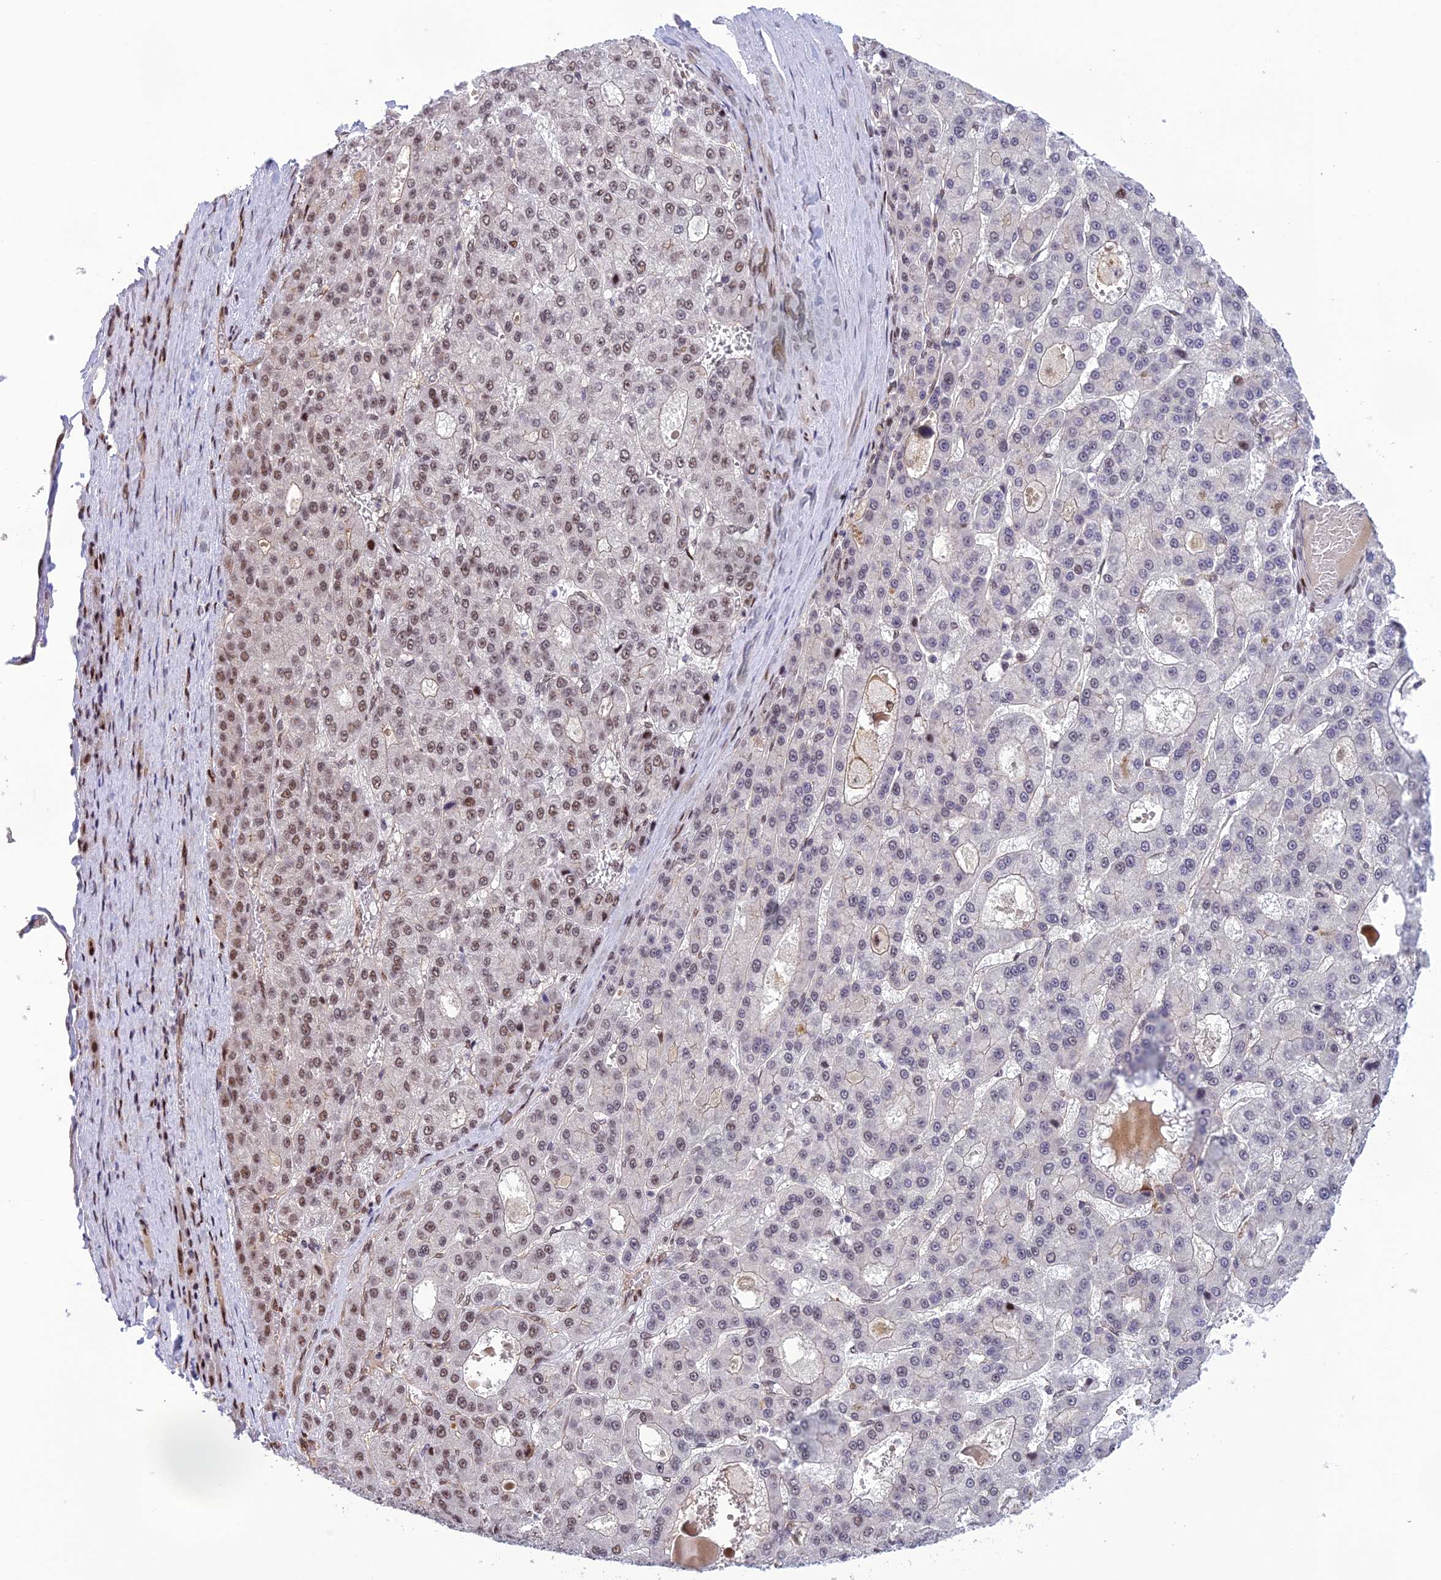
{"staining": {"intensity": "moderate", "quantity": "<25%", "location": "nuclear"}, "tissue": "liver cancer", "cell_type": "Tumor cells", "image_type": "cancer", "snomed": [{"axis": "morphology", "description": "Carcinoma, Hepatocellular, NOS"}, {"axis": "topography", "description": "Liver"}], "caption": "Hepatocellular carcinoma (liver) tissue reveals moderate nuclear staining in about <25% of tumor cells (DAB (3,3'-diaminobenzidine) IHC with brightfield microscopy, high magnification).", "gene": "RANBP3", "patient": {"sex": "male", "age": 70}}